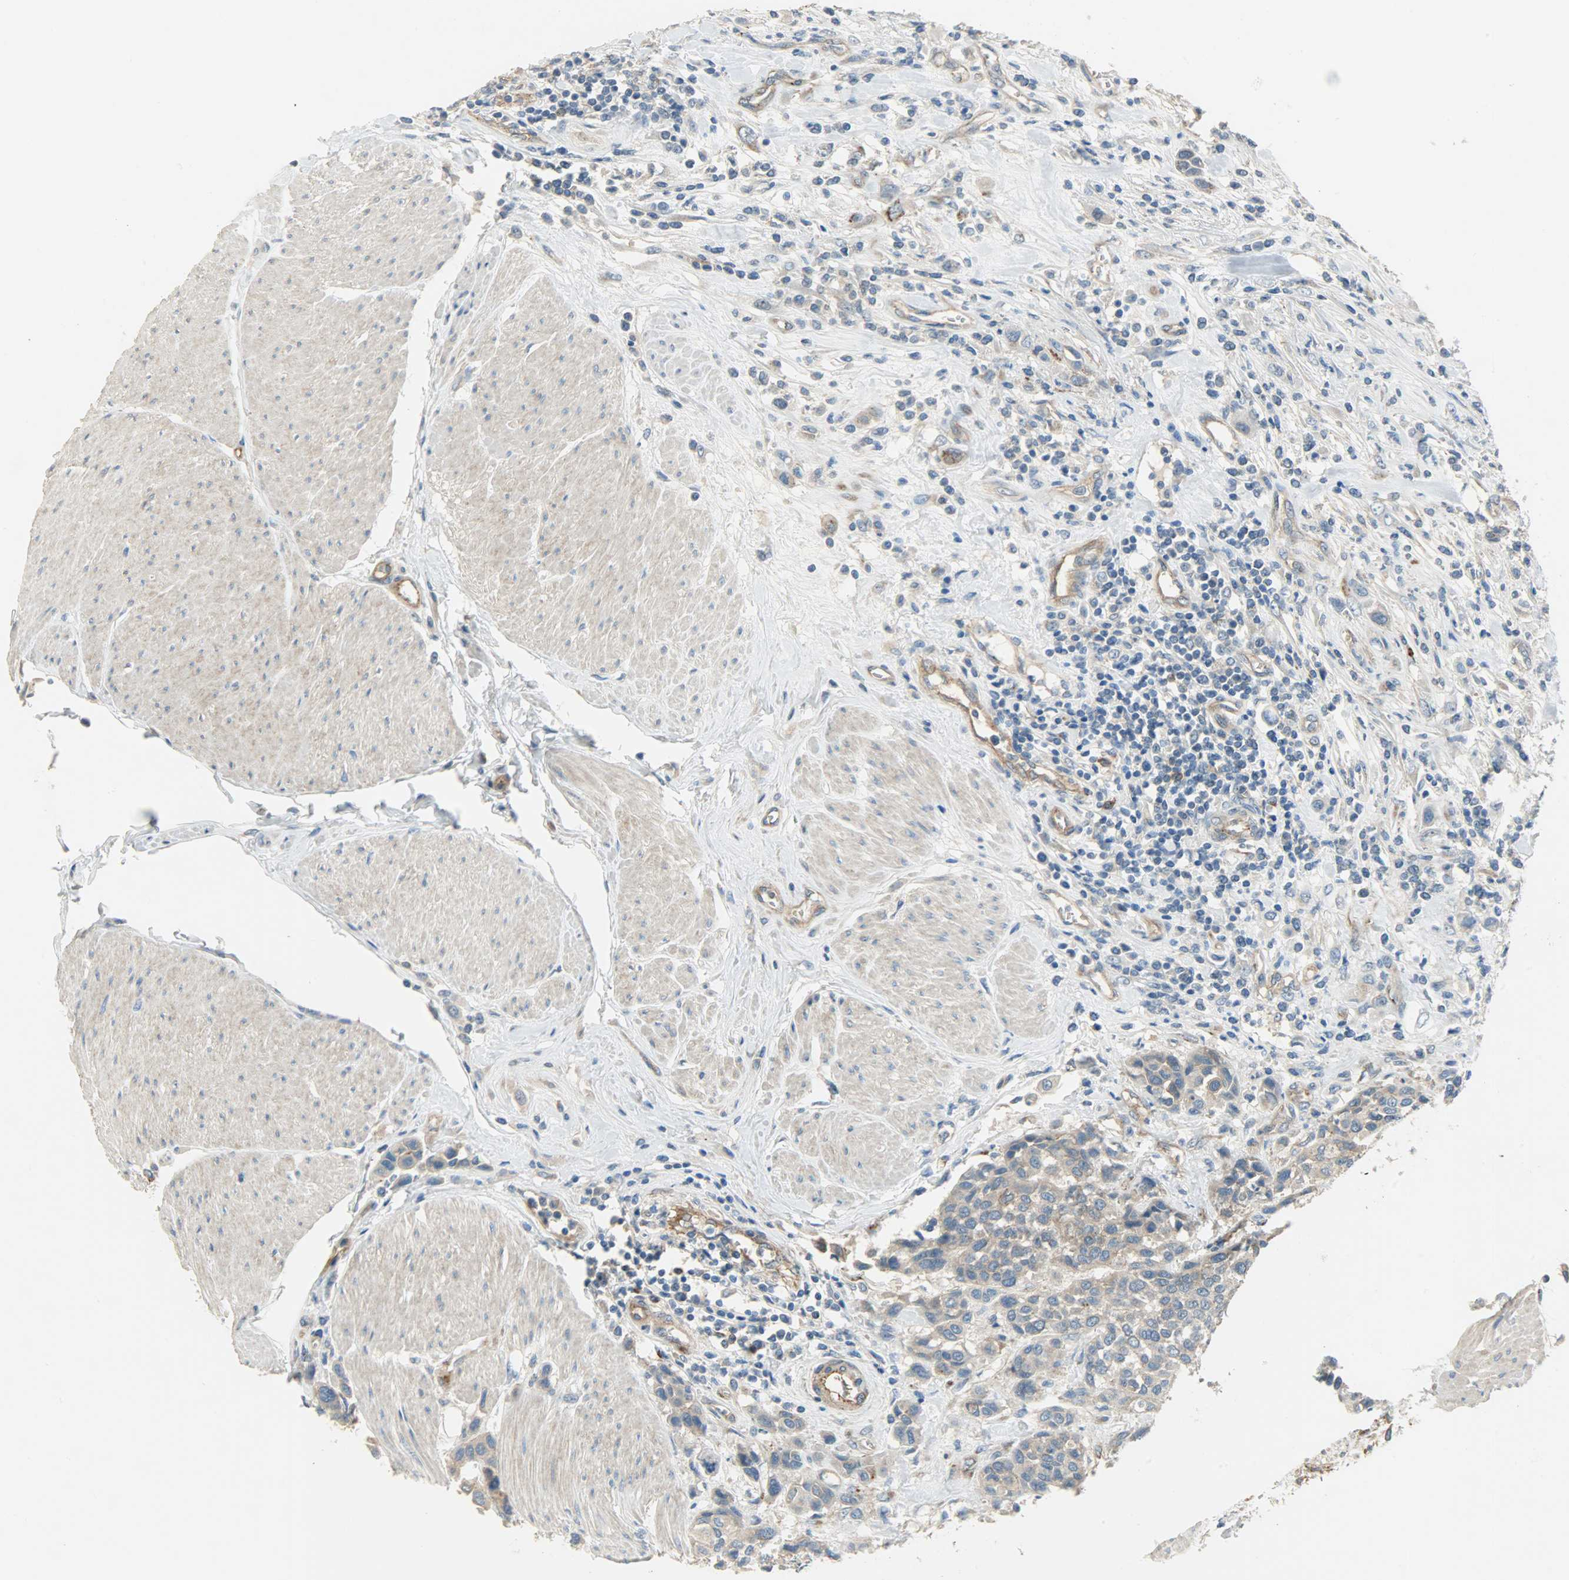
{"staining": {"intensity": "weak", "quantity": ">75%", "location": "cytoplasmic/membranous"}, "tissue": "urothelial cancer", "cell_type": "Tumor cells", "image_type": "cancer", "snomed": [{"axis": "morphology", "description": "Urothelial carcinoma, High grade"}, {"axis": "topography", "description": "Urinary bladder"}], "caption": "A histopathology image of urothelial cancer stained for a protein shows weak cytoplasmic/membranous brown staining in tumor cells.", "gene": "KIAA1217", "patient": {"sex": "male", "age": 50}}